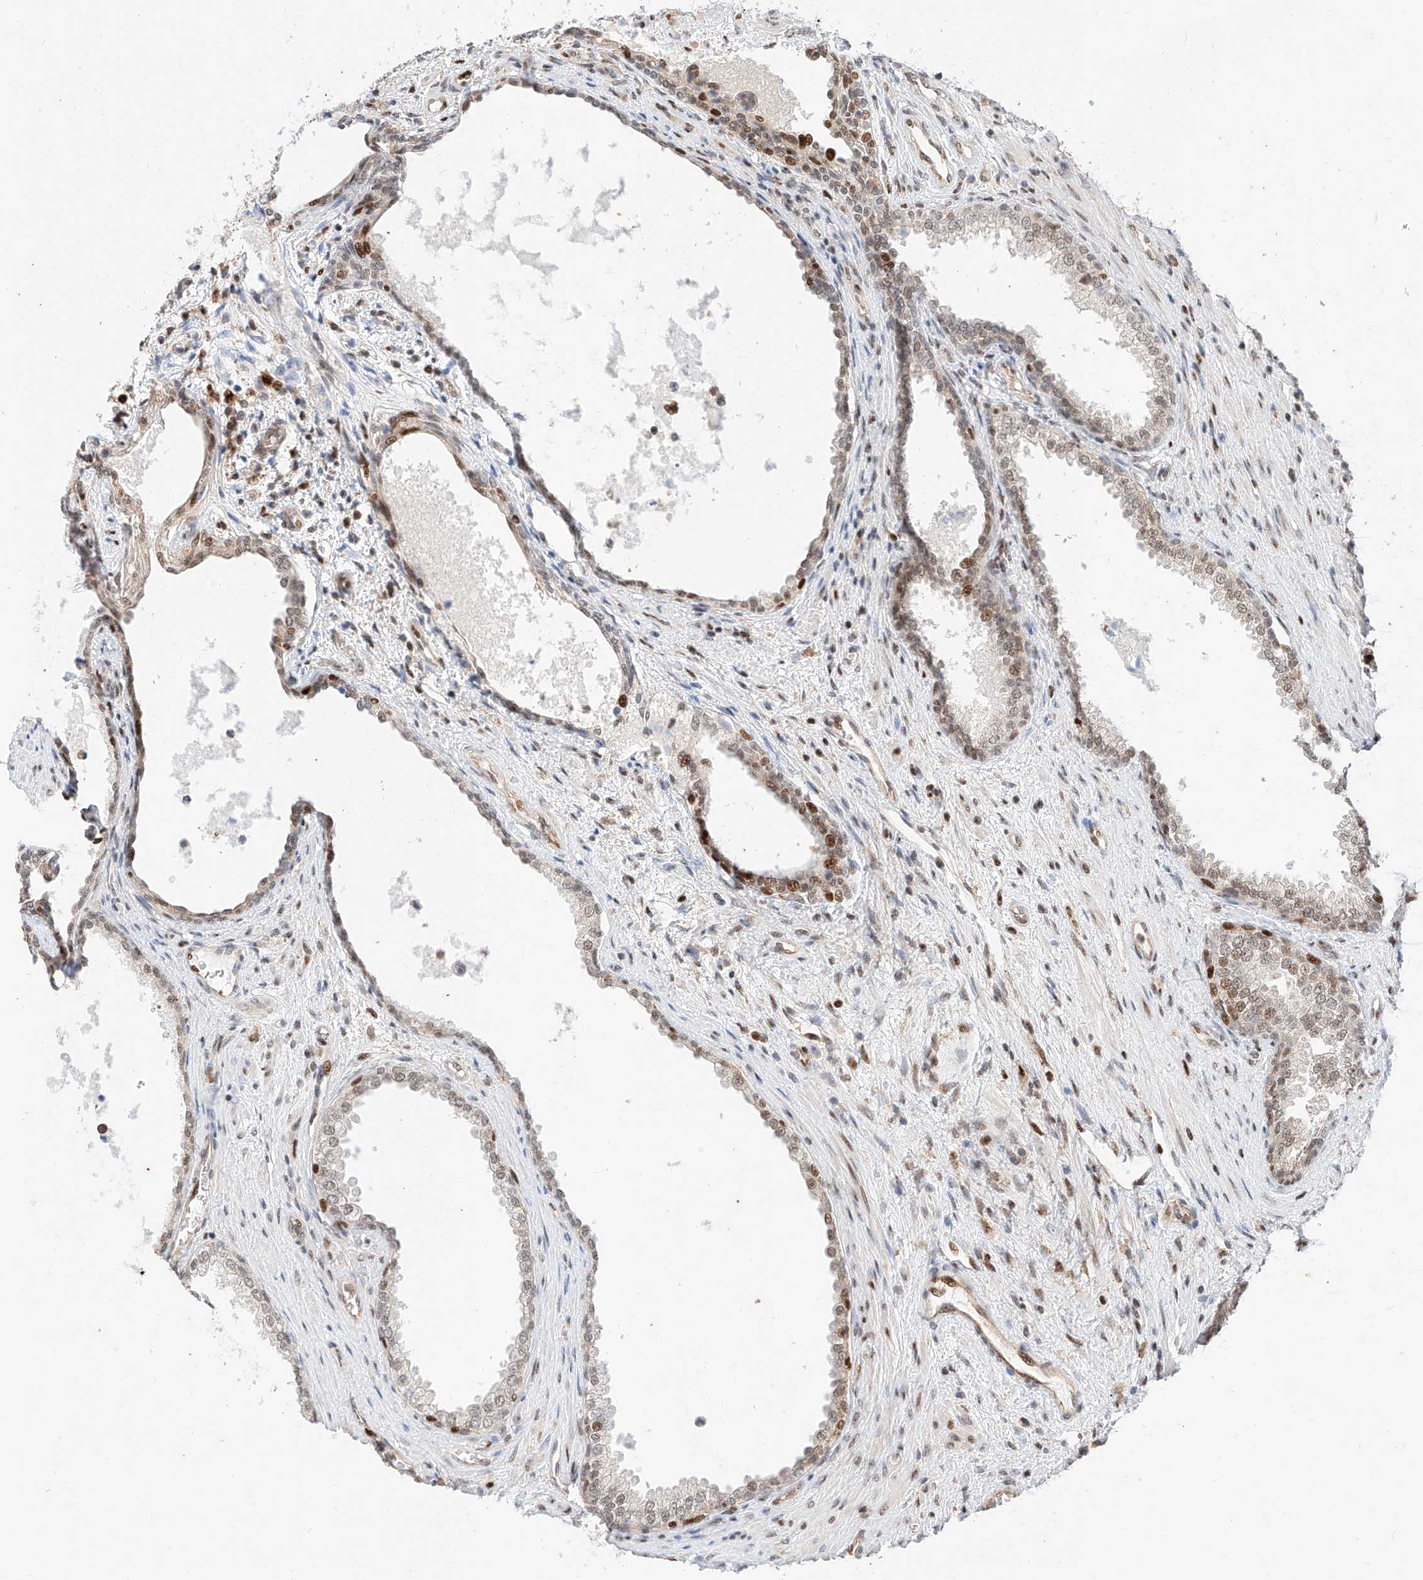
{"staining": {"intensity": "strong", "quantity": "<25%", "location": "nuclear"}, "tissue": "prostate", "cell_type": "Glandular cells", "image_type": "normal", "snomed": [{"axis": "morphology", "description": "Normal tissue, NOS"}, {"axis": "topography", "description": "Prostate"}], "caption": "Protein expression analysis of benign prostate reveals strong nuclear expression in about <25% of glandular cells.", "gene": "HDAC9", "patient": {"sex": "male", "age": 76}}